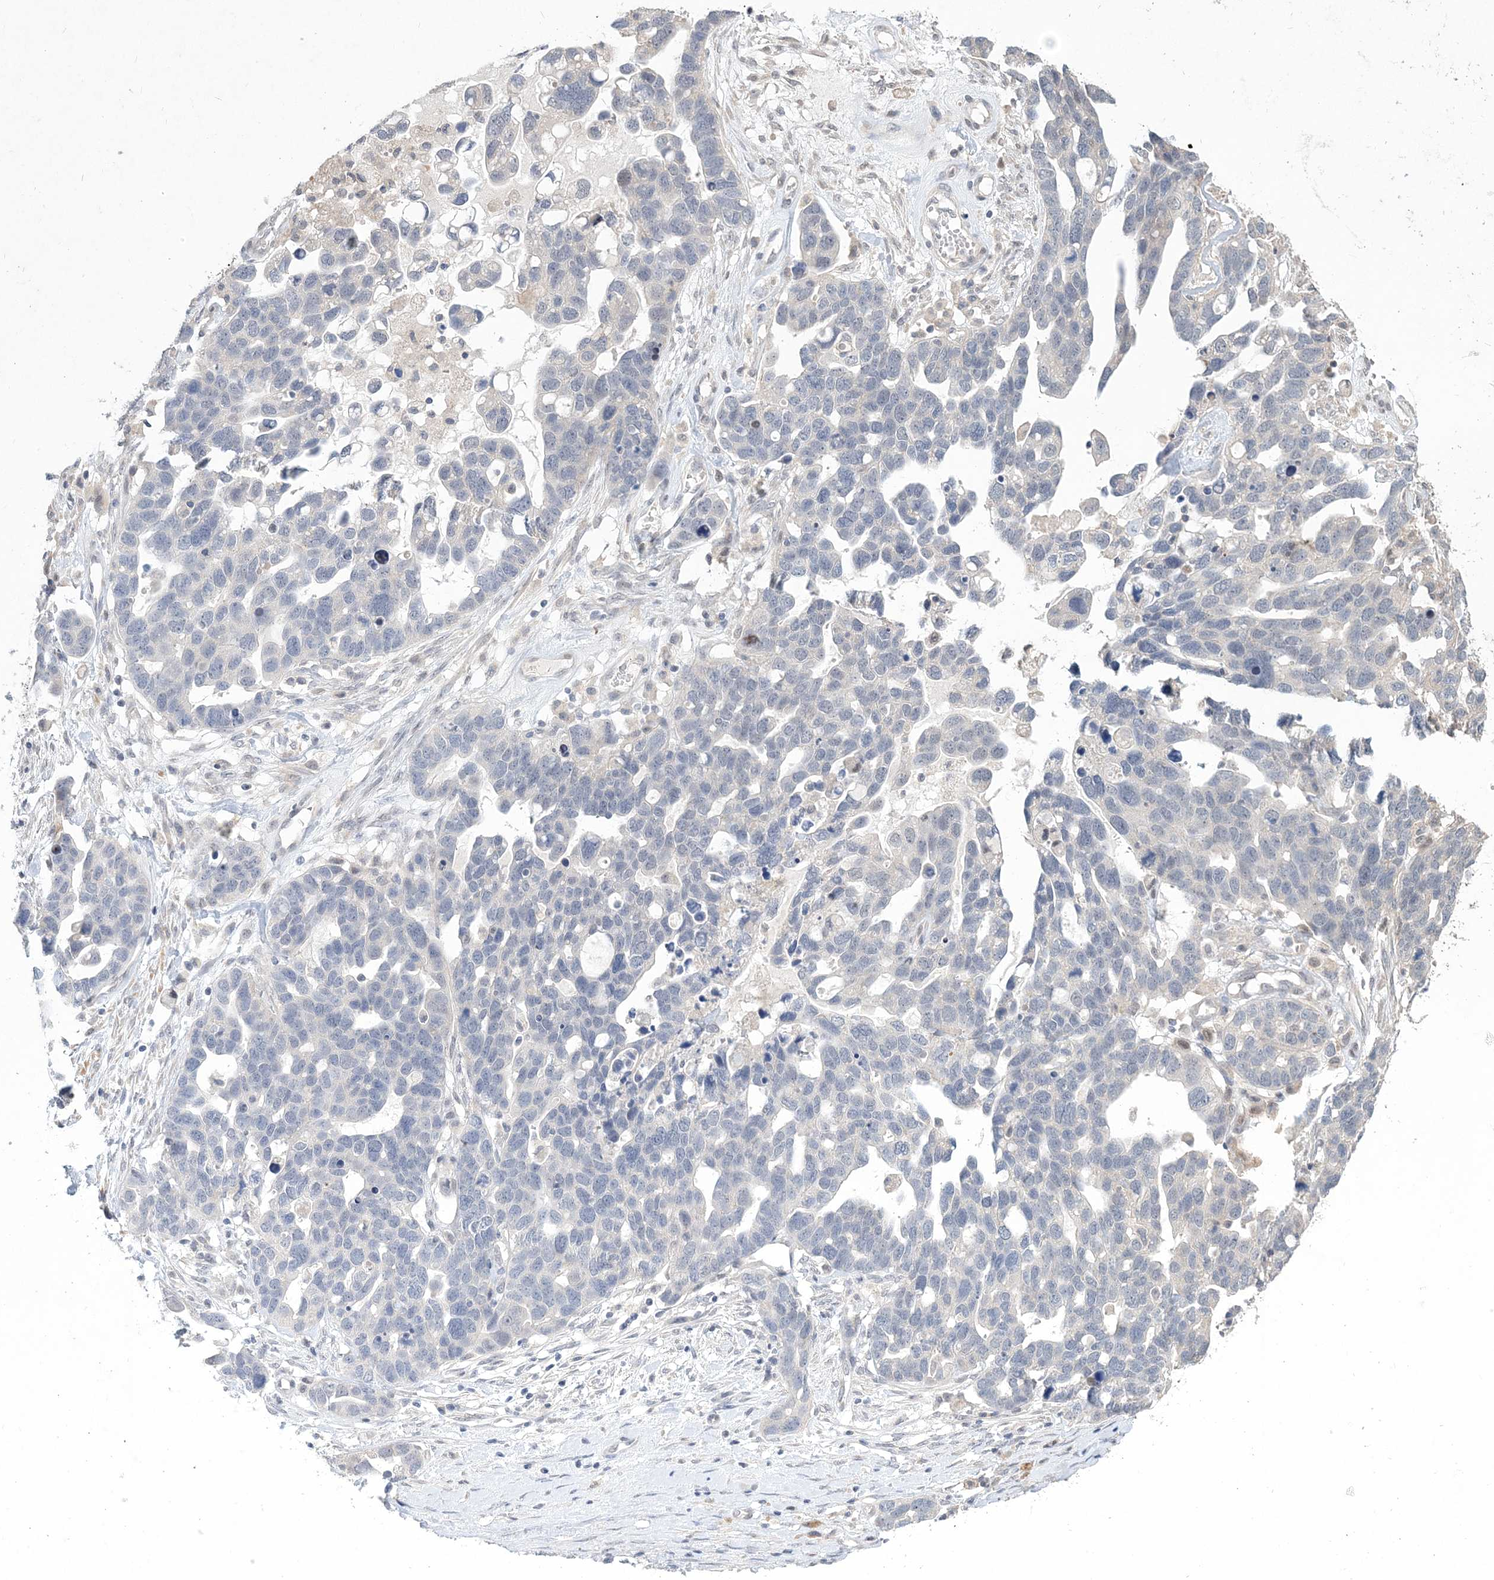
{"staining": {"intensity": "negative", "quantity": "none", "location": "none"}, "tissue": "ovarian cancer", "cell_type": "Tumor cells", "image_type": "cancer", "snomed": [{"axis": "morphology", "description": "Cystadenocarcinoma, serous, NOS"}, {"axis": "topography", "description": "Ovary"}], "caption": "Immunohistochemistry (IHC) histopathology image of neoplastic tissue: human ovarian cancer (serous cystadenocarcinoma) stained with DAB exhibits no significant protein expression in tumor cells.", "gene": "TSPEAR", "patient": {"sex": "female", "age": 54}}